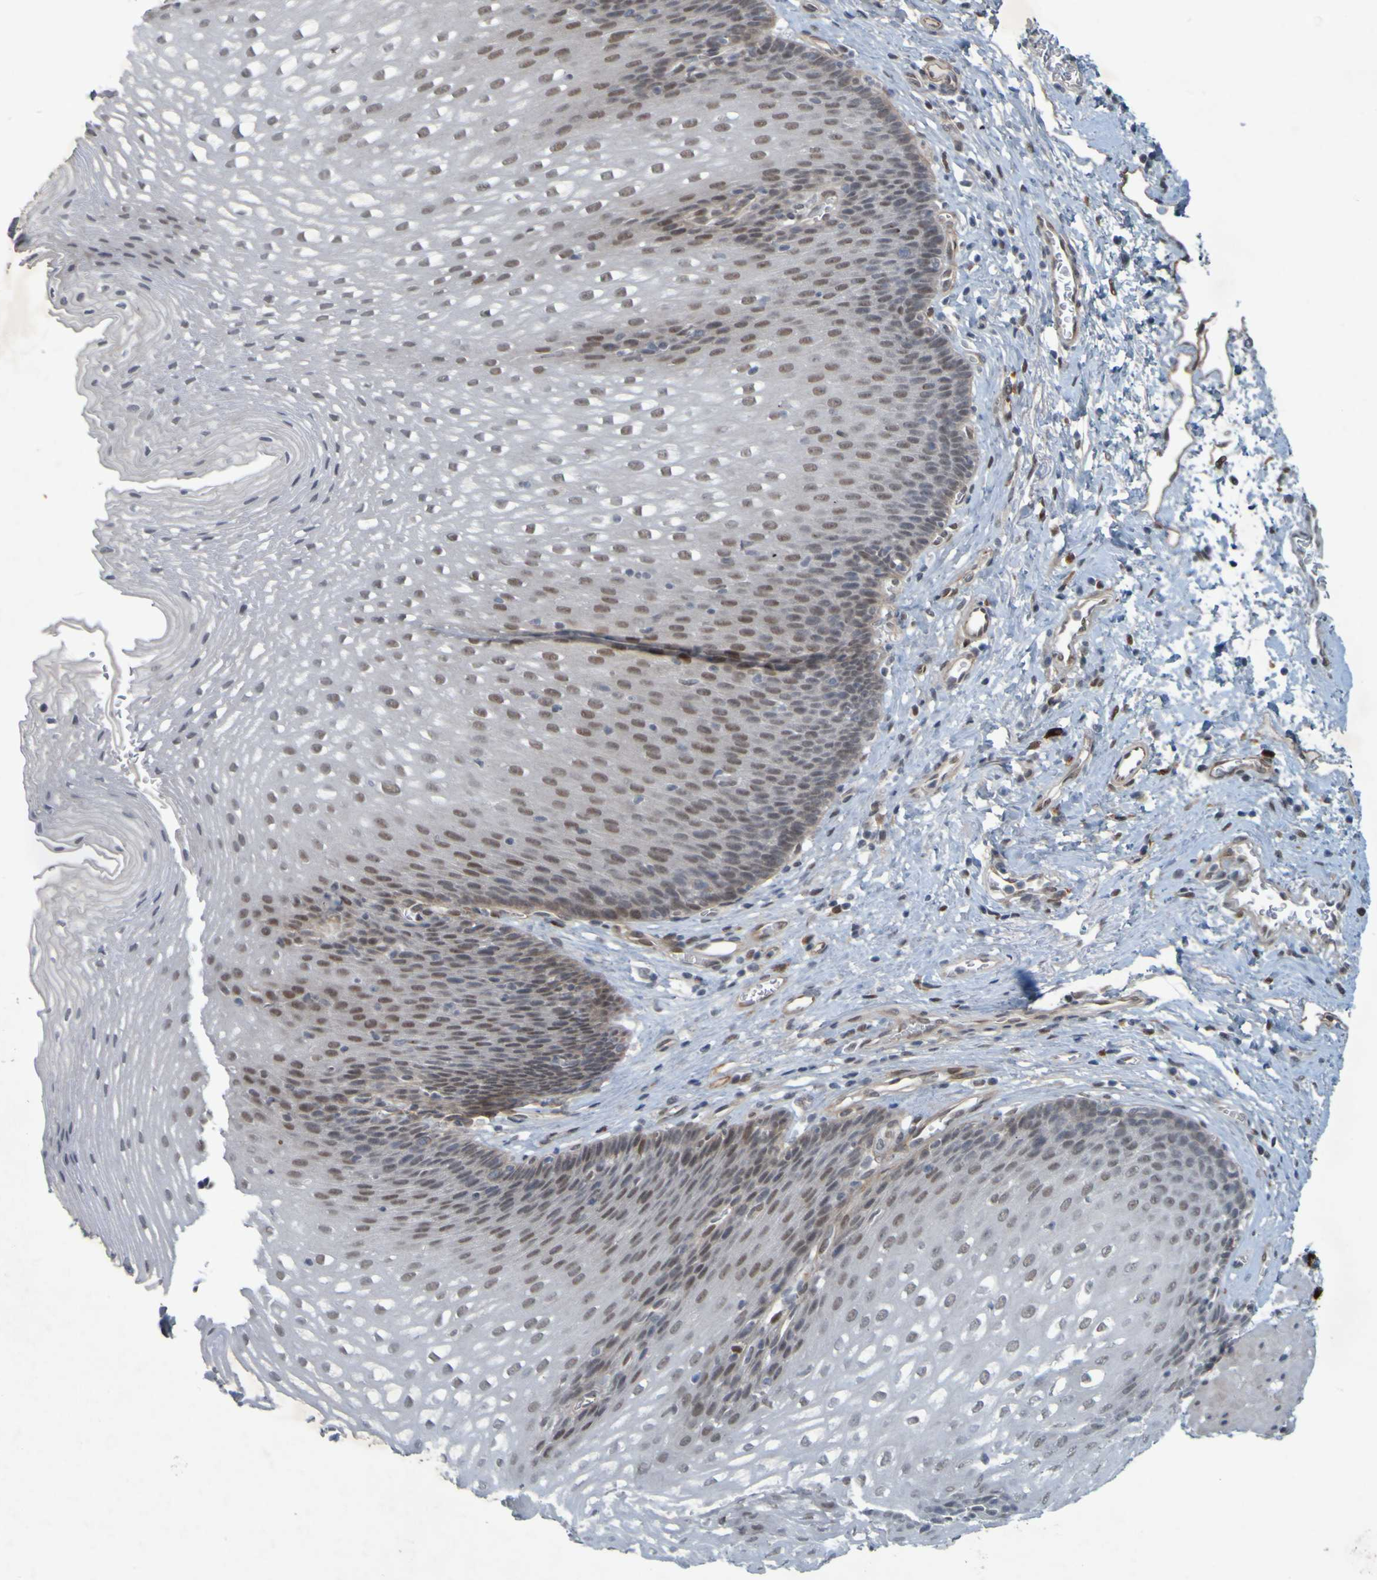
{"staining": {"intensity": "weak", "quantity": "25%-75%", "location": "cytoplasmic/membranous,nuclear"}, "tissue": "esophagus", "cell_type": "Squamous epithelial cells", "image_type": "normal", "snomed": [{"axis": "morphology", "description": "Normal tissue, NOS"}, {"axis": "topography", "description": "Esophagus"}], "caption": "Protein expression by immunohistochemistry (IHC) exhibits weak cytoplasmic/membranous,nuclear expression in approximately 25%-75% of squamous epithelial cells in normal esophagus. The protein is shown in brown color, while the nuclei are stained blue.", "gene": "MCPH1", "patient": {"sex": "male", "age": 48}}